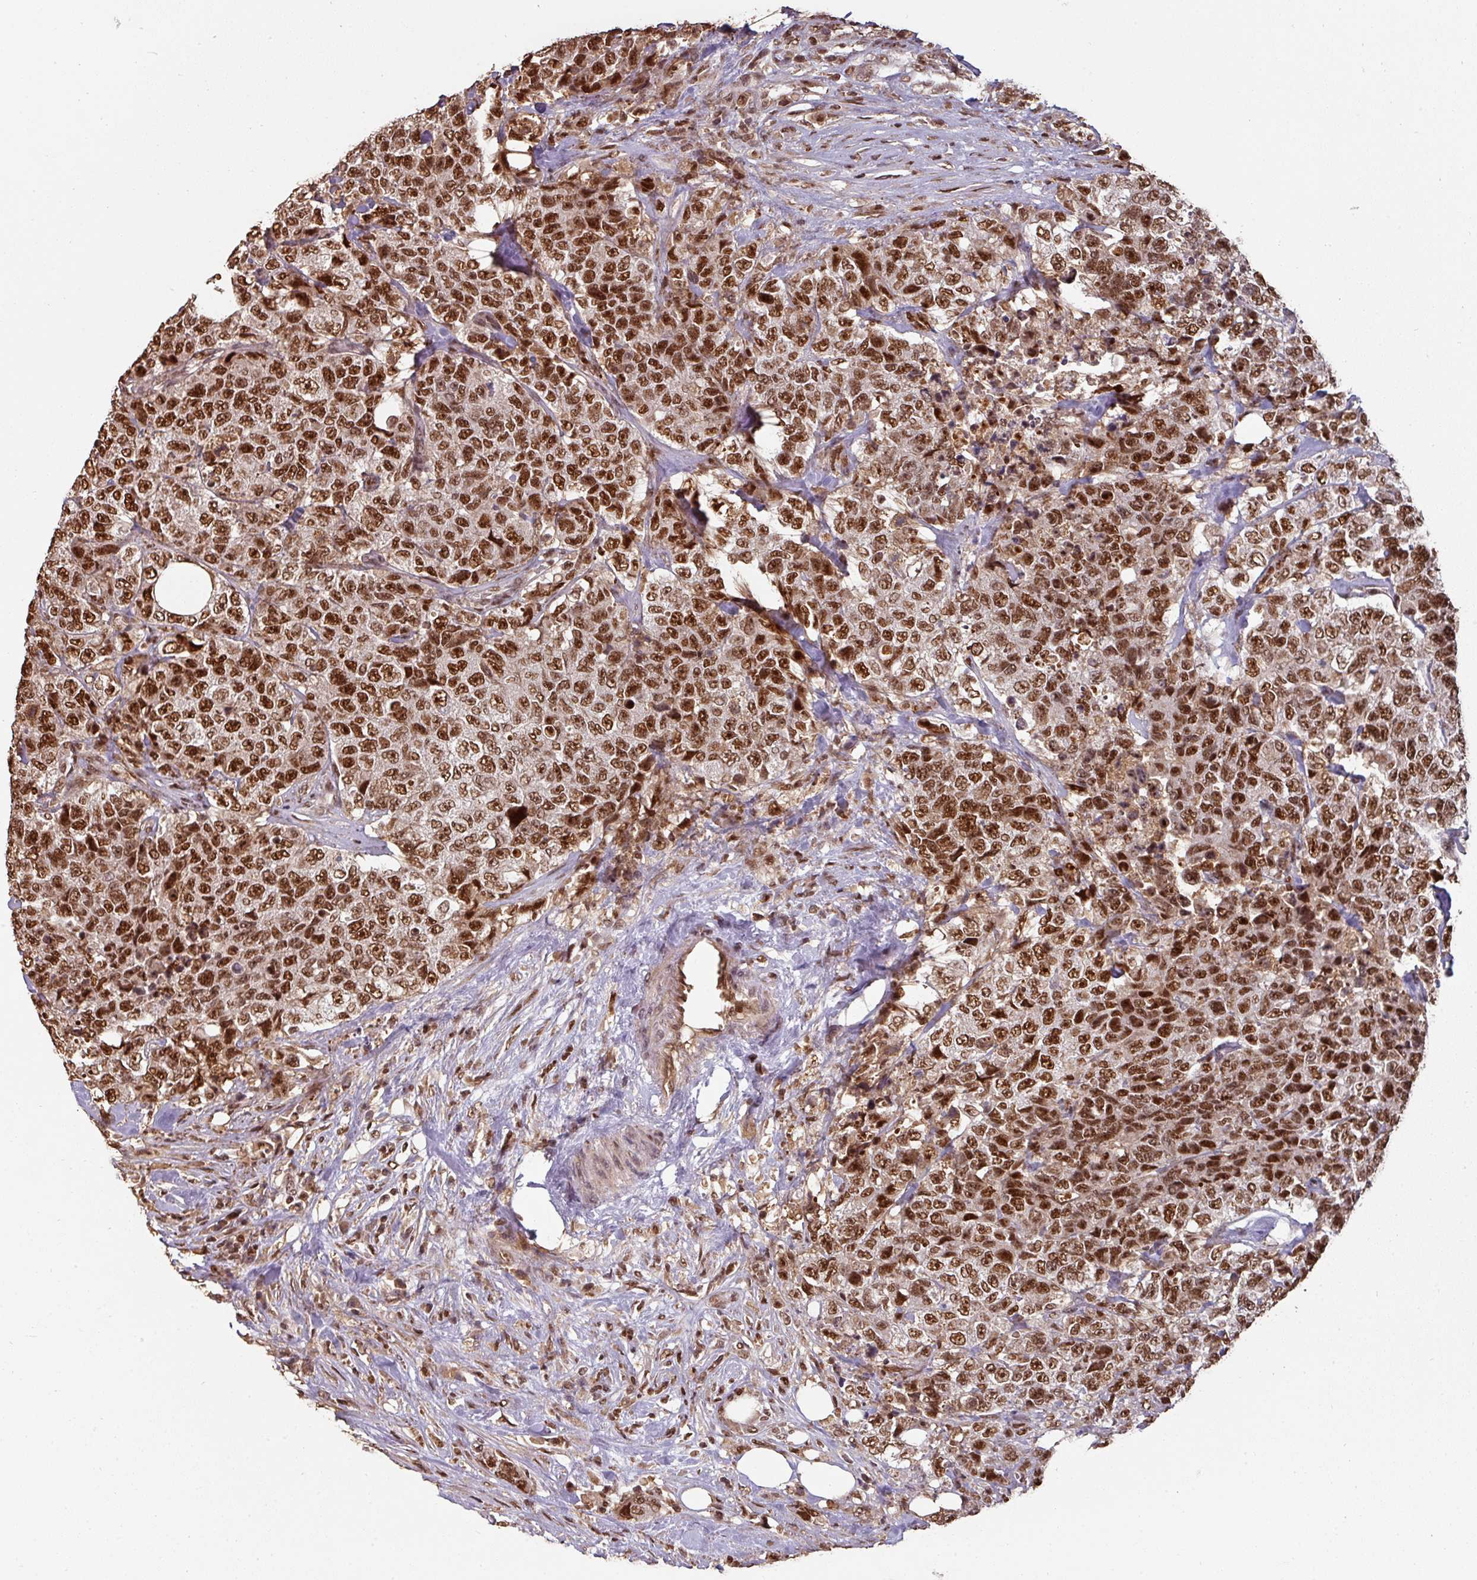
{"staining": {"intensity": "strong", "quantity": ">75%", "location": "nuclear"}, "tissue": "urothelial cancer", "cell_type": "Tumor cells", "image_type": "cancer", "snomed": [{"axis": "morphology", "description": "Urothelial carcinoma, High grade"}, {"axis": "topography", "description": "Urinary bladder"}], "caption": "Immunohistochemistry (DAB) staining of high-grade urothelial carcinoma displays strong nuclear protein positivity in about >75% of tumor cells.", "gene": "POLD1", "patient": {"sex": "female", "age": 78}}